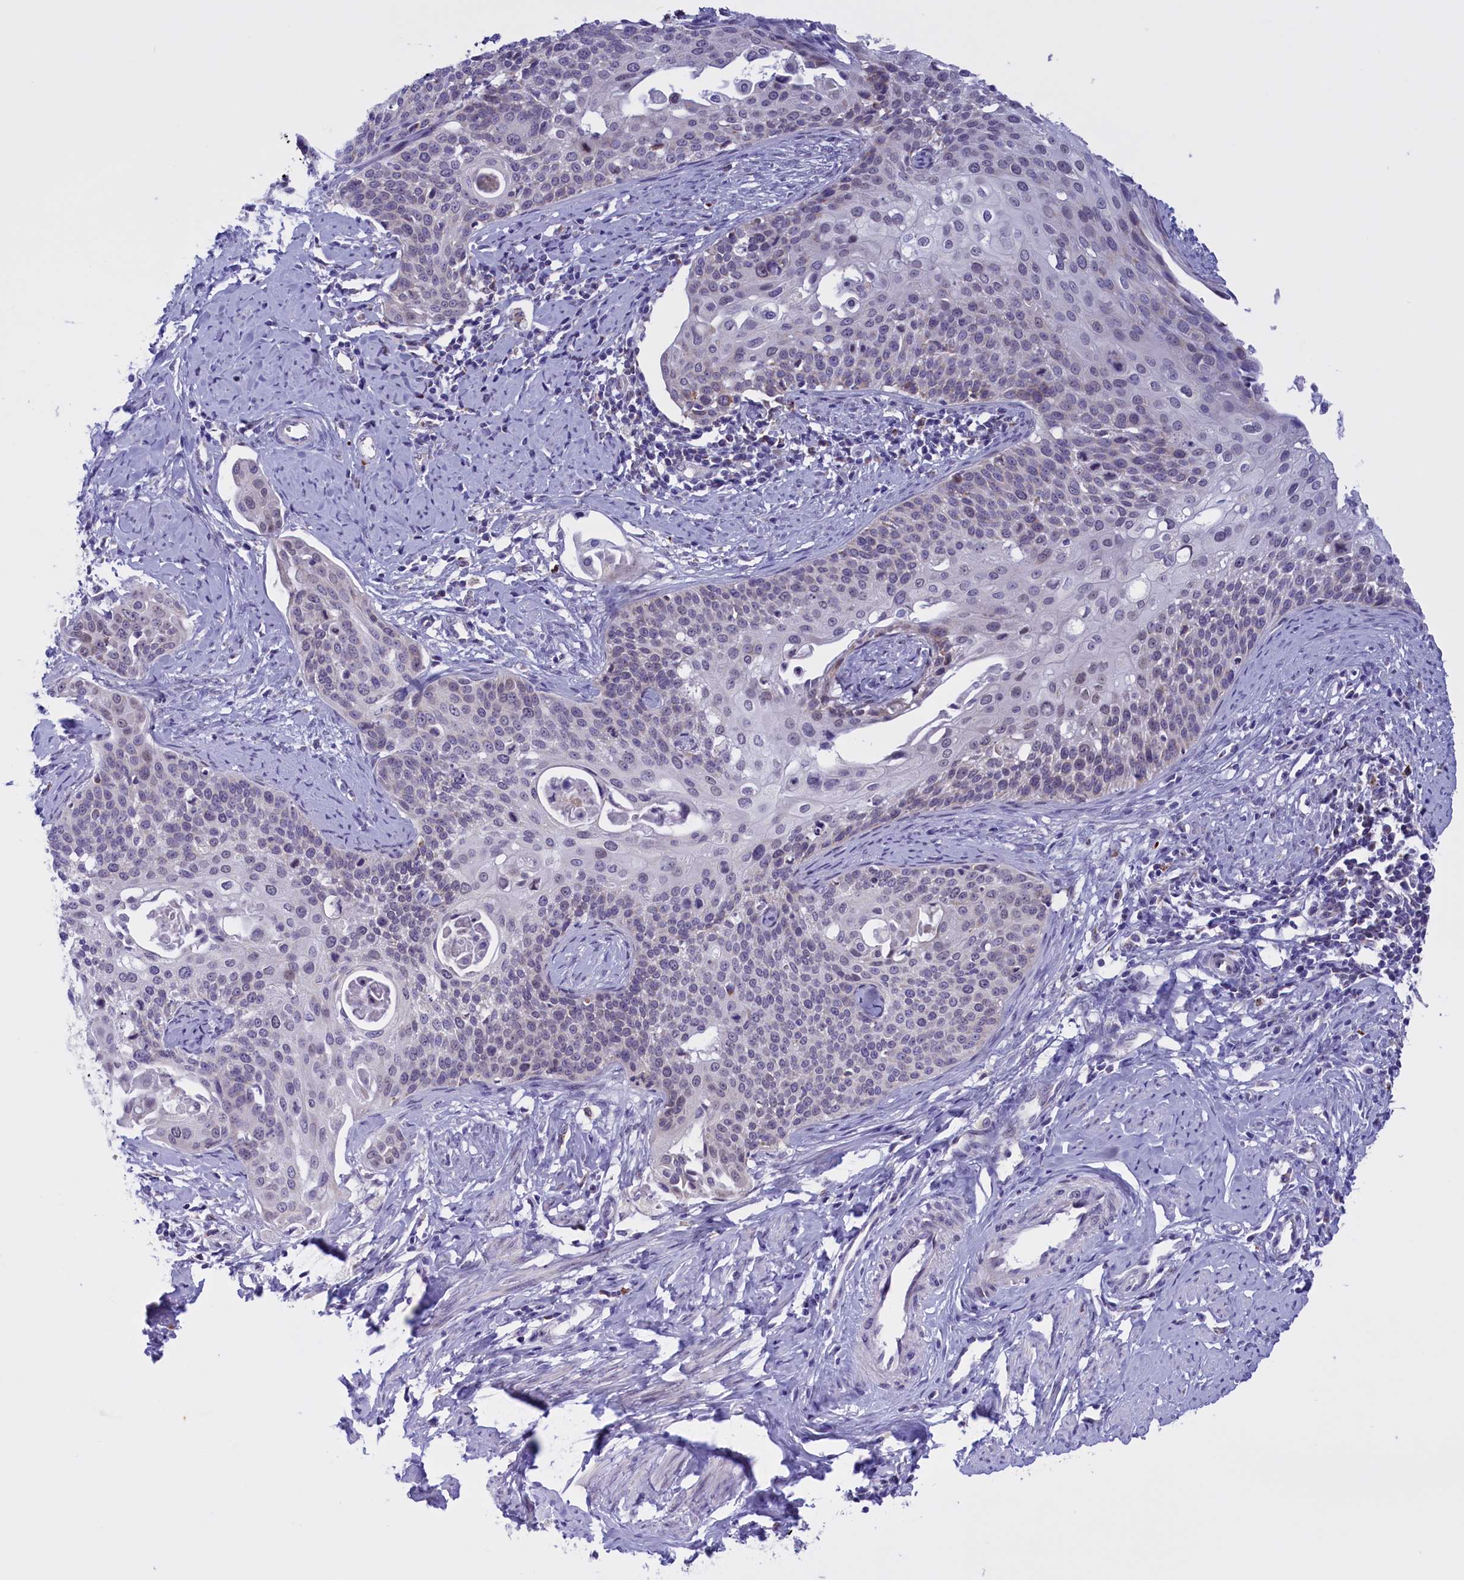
{"staining": {"intensity": "weak", "quantity": "<25%", "location": "cytoplasmic/membranous"}, "tissue": "cervical cancer", "cell_type": "Tumor cells", "image_type": "cancer", "snomed": [{"axis": "morphology", "description": "Squamous cell carcinoma, NOS"}, {"axis": "topography", "description": "Cervix"}], "caption": "Immunohistochemical staining of human cervical squamous cell carcinoma reveals no significant staining in tumor cells.", "gene": "FAM149B1", "patient": {"sex": "female", "age": 44}}